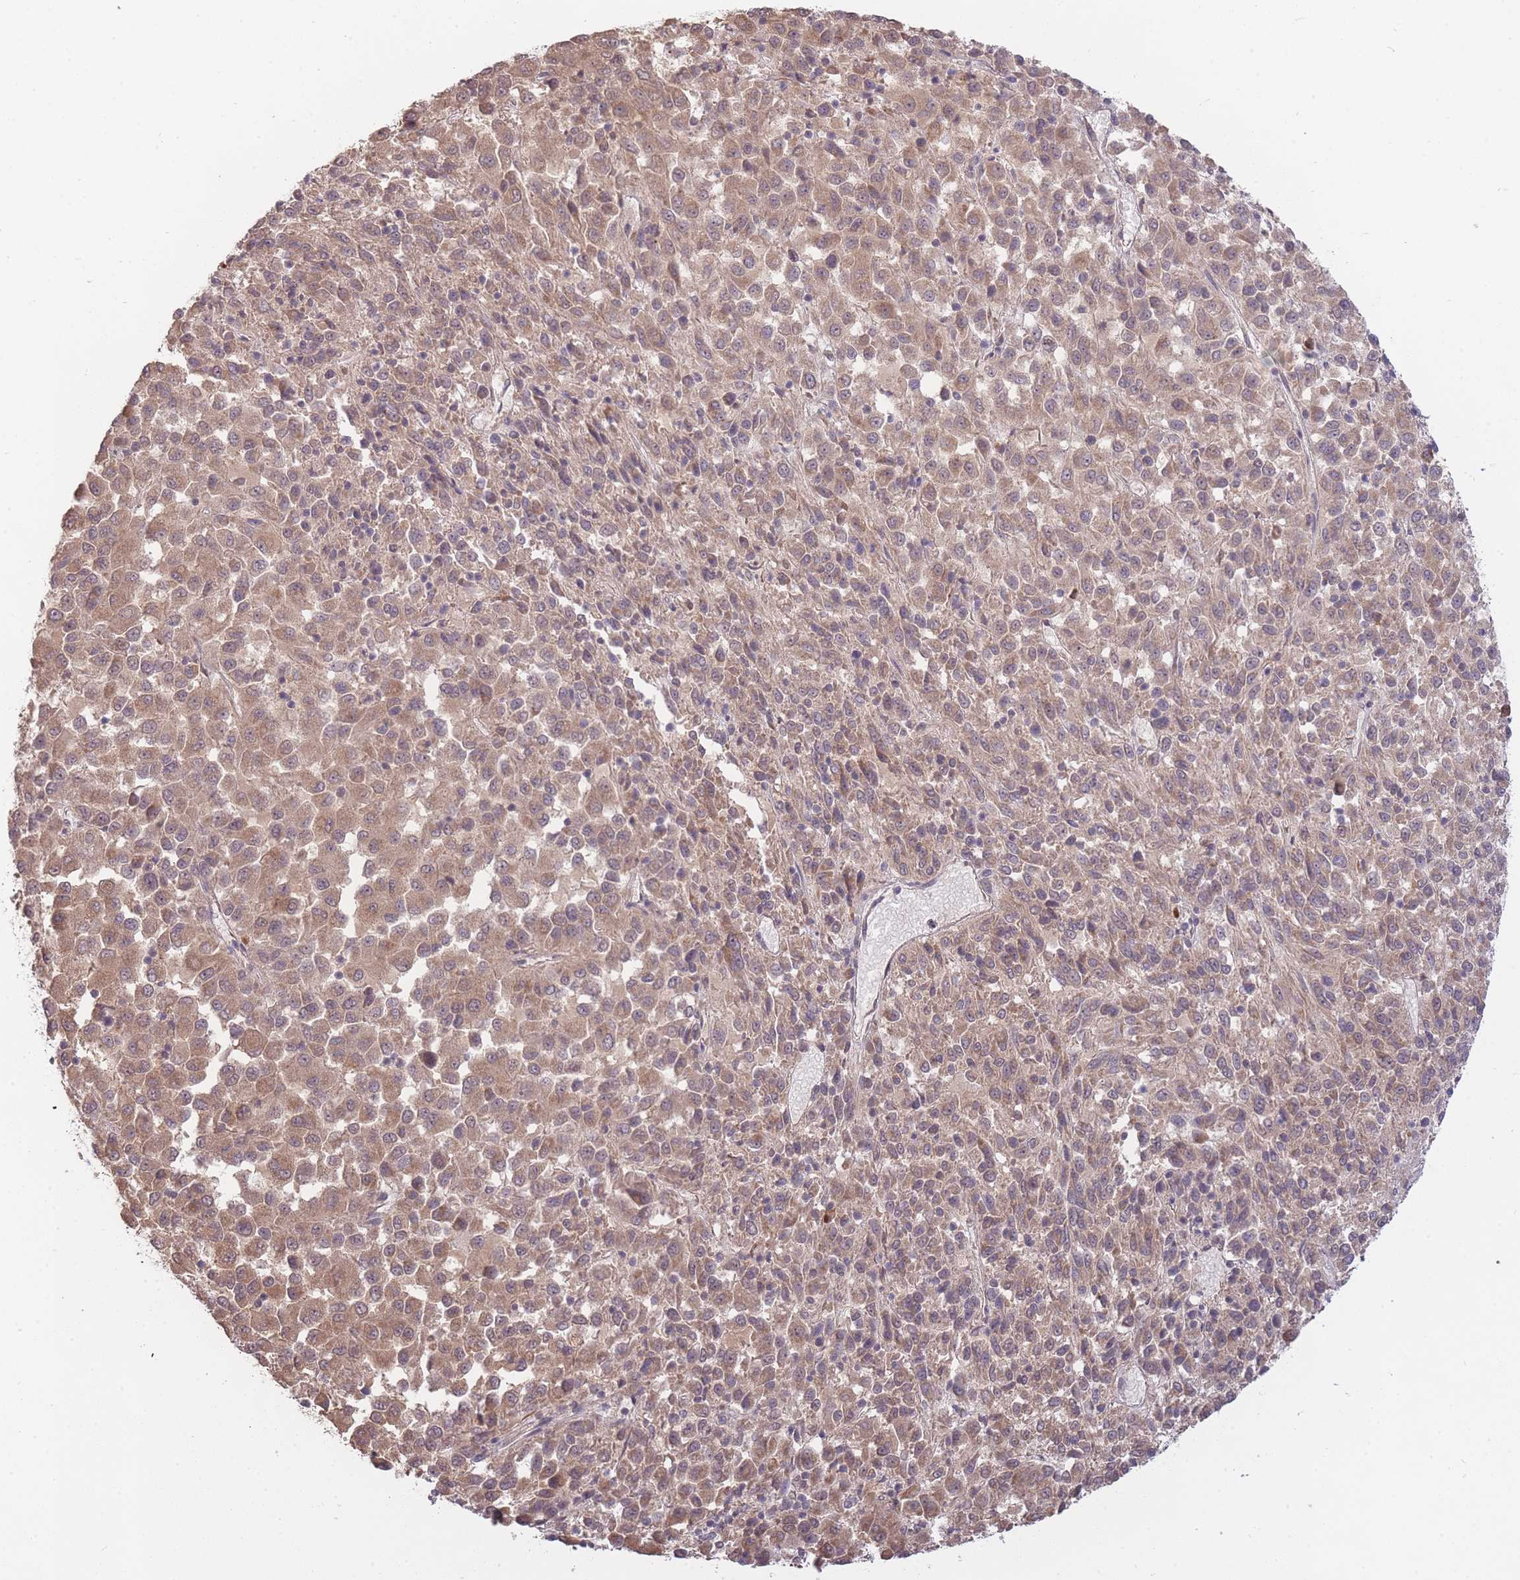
{"staining": {"intensity": "moderate", "quantity": ">75%", "location": "cytoplasmic/membranous,nuclear"}, "tissue": "melanoma", "cell_type": "Tumor cells", "image_type": "cancer", "snomed": [{"axis": "morphology", "description": "Malignant melanoma, Metastatic site"}, {"axis": "topography", "description": "Lung"}], "caption": "IHC (DAB) staining of melanoma exhibits moderate cytoplasmic/membranous and nuclear protein staining in approximately >75% of tumor cells.", "gene": "SMC6", "patient": {"sex": "male", "age": 64}}